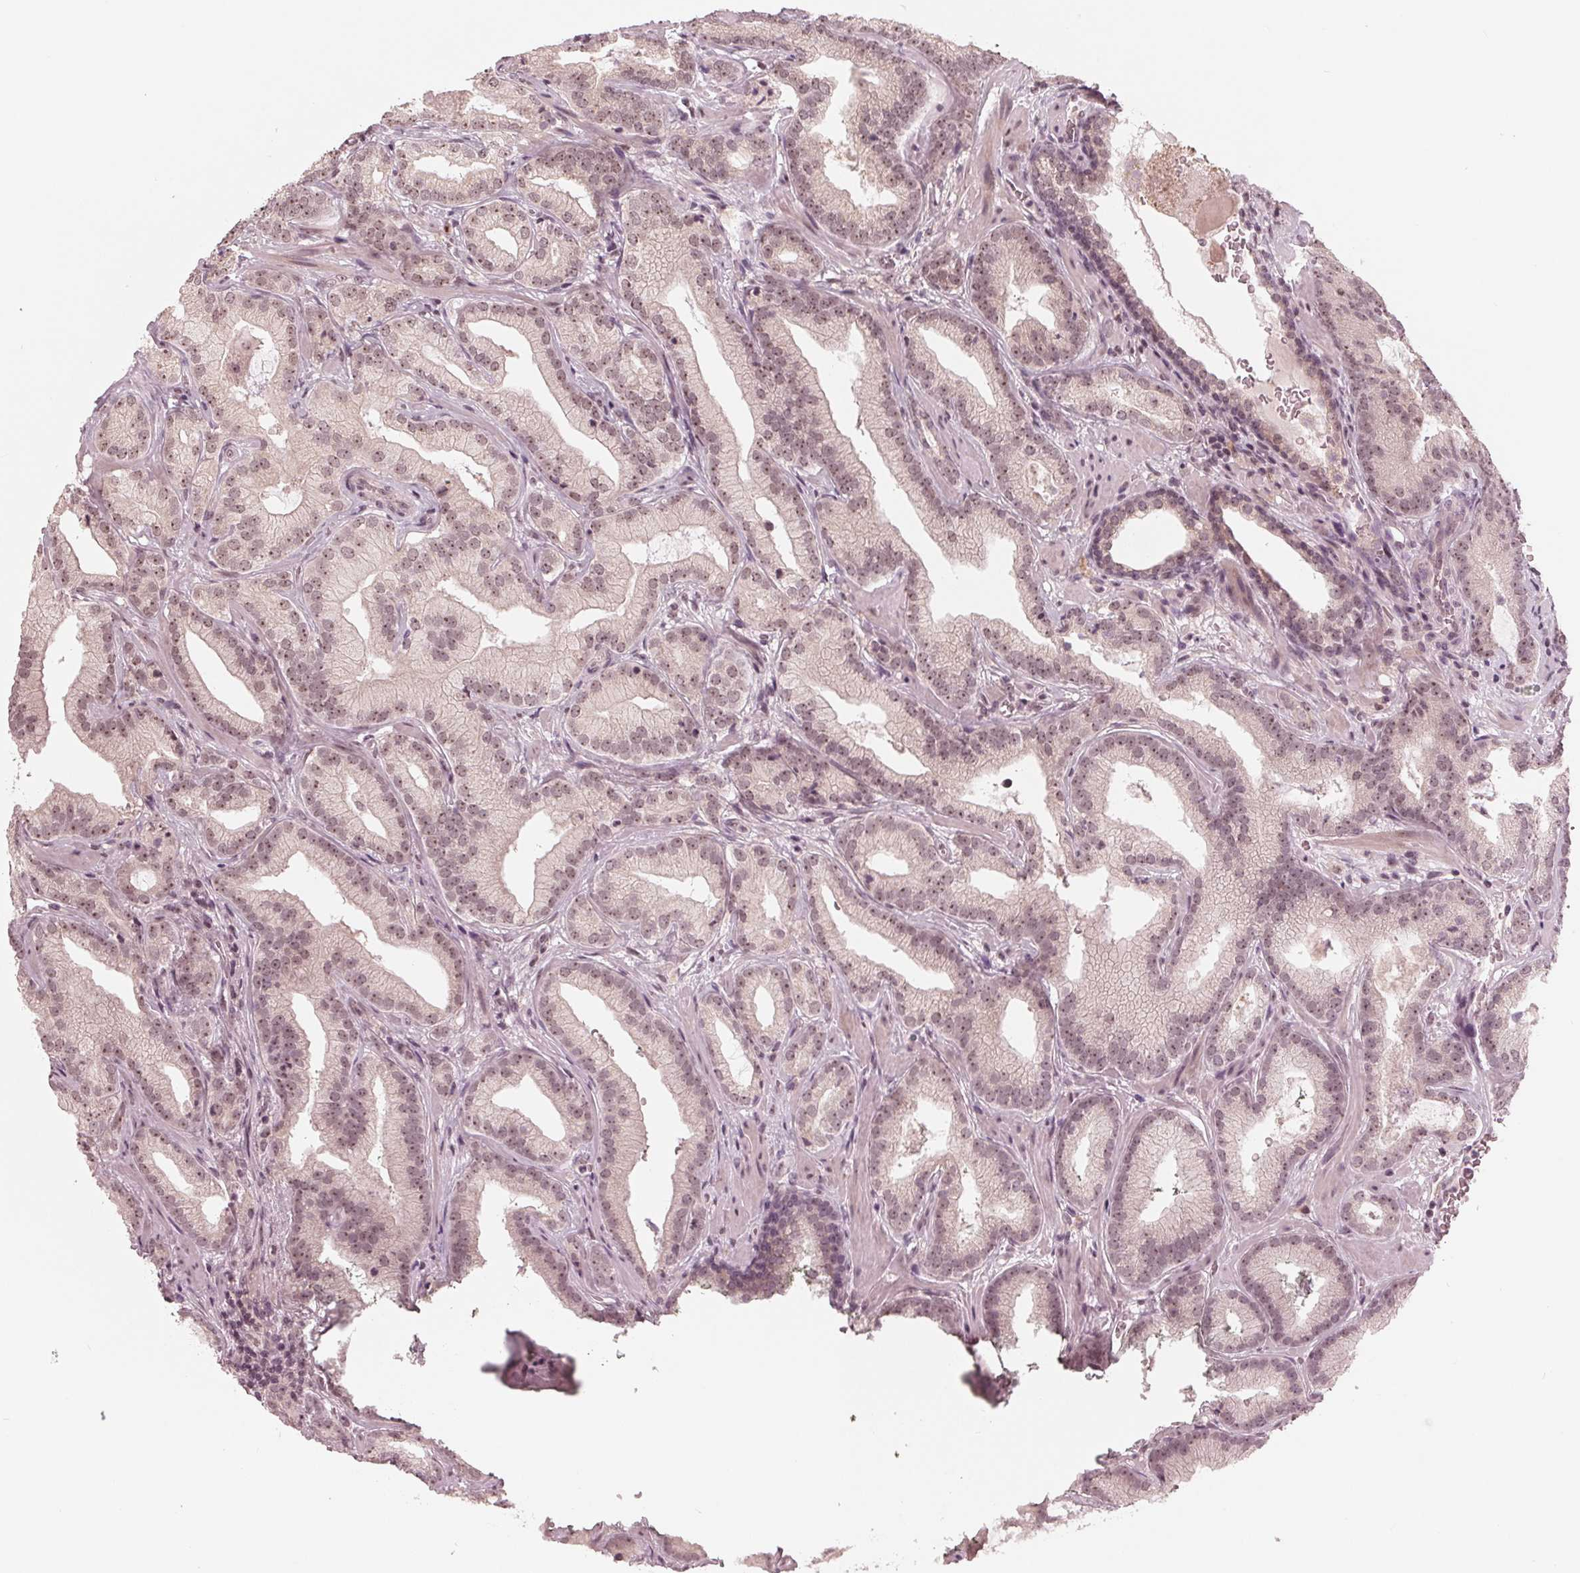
{"staining": {"intensity": "moderate", "quantity": ">75%", "location": "nuclear"}, "tissue": "prostate cancer", "cell_type": "Tumor cells", "image_type": "cancer", "snomed": [{"axis": "morphology", "description": "Adenocarcinoma, Low grade"}, {"axis": "topography", "description": "Prostate"}], "caption": "A high-resolution image shows immunohistochemistry staining of prostate cancer (low-grade adenocarcinoma), which displays moderate nuclear expression in about >75% of tumor cells.", "gene": "SLX4", "patient": {"sex": "male", "age": 62}}